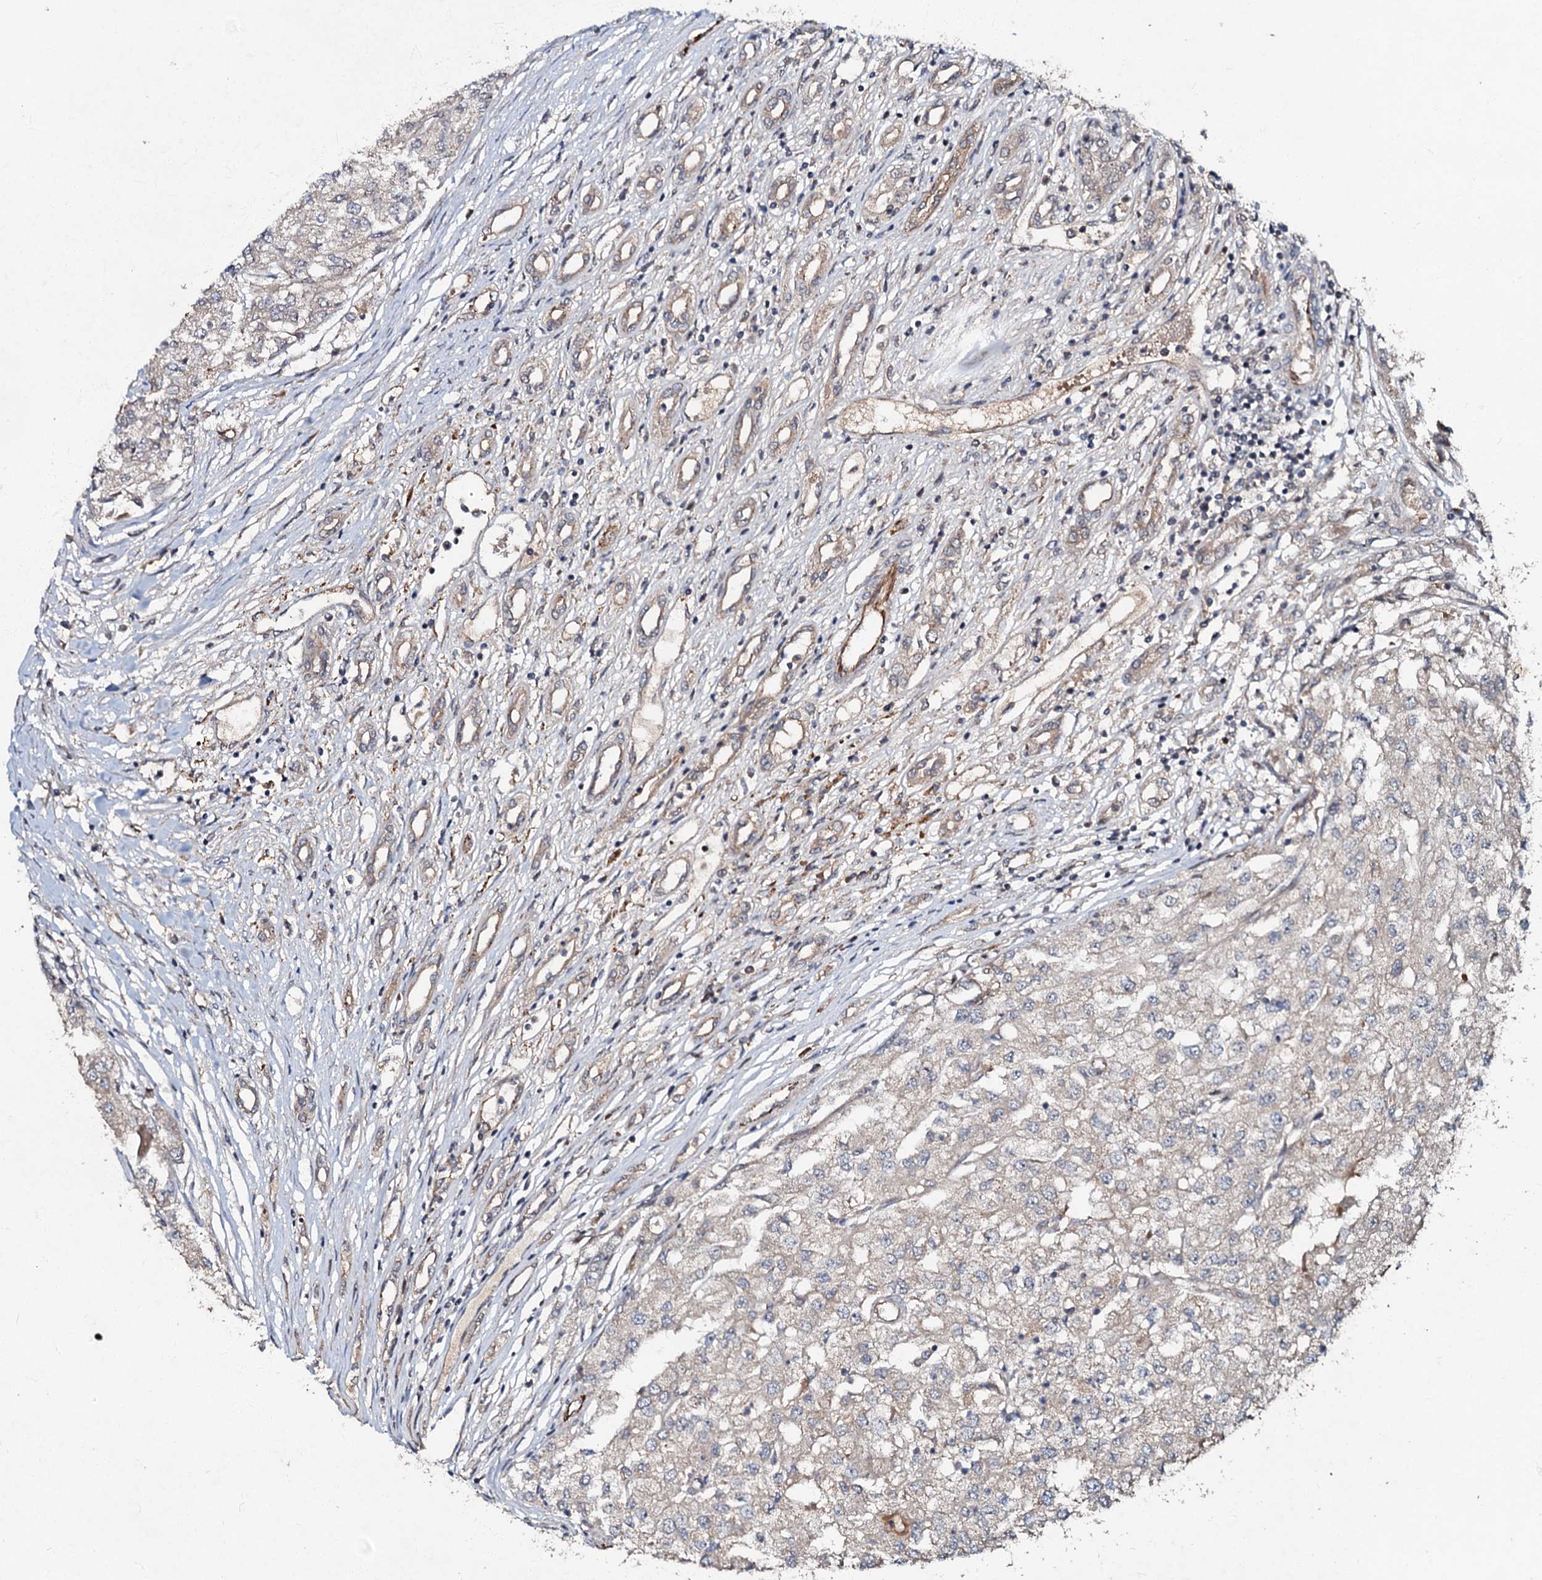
{"staining": {"intensity": "negative", "quantity": "none", "location": "none"}, "tissue": "renal cancer", "cell_type": "Tumor cells", "image_type": "cancer", "snomed": [{"axis": "morphology", "description": "Adenocarcinoma, NOS"}, {"axis": "topography", "description": "Kidney"}], "caption": "Immunohistochemical staining of renal cancer (adenocarcinoma) reveals no significant expression in tumor cells.", "gene": "MANSC4", "patient": {"sex": "female", "age": 54}}